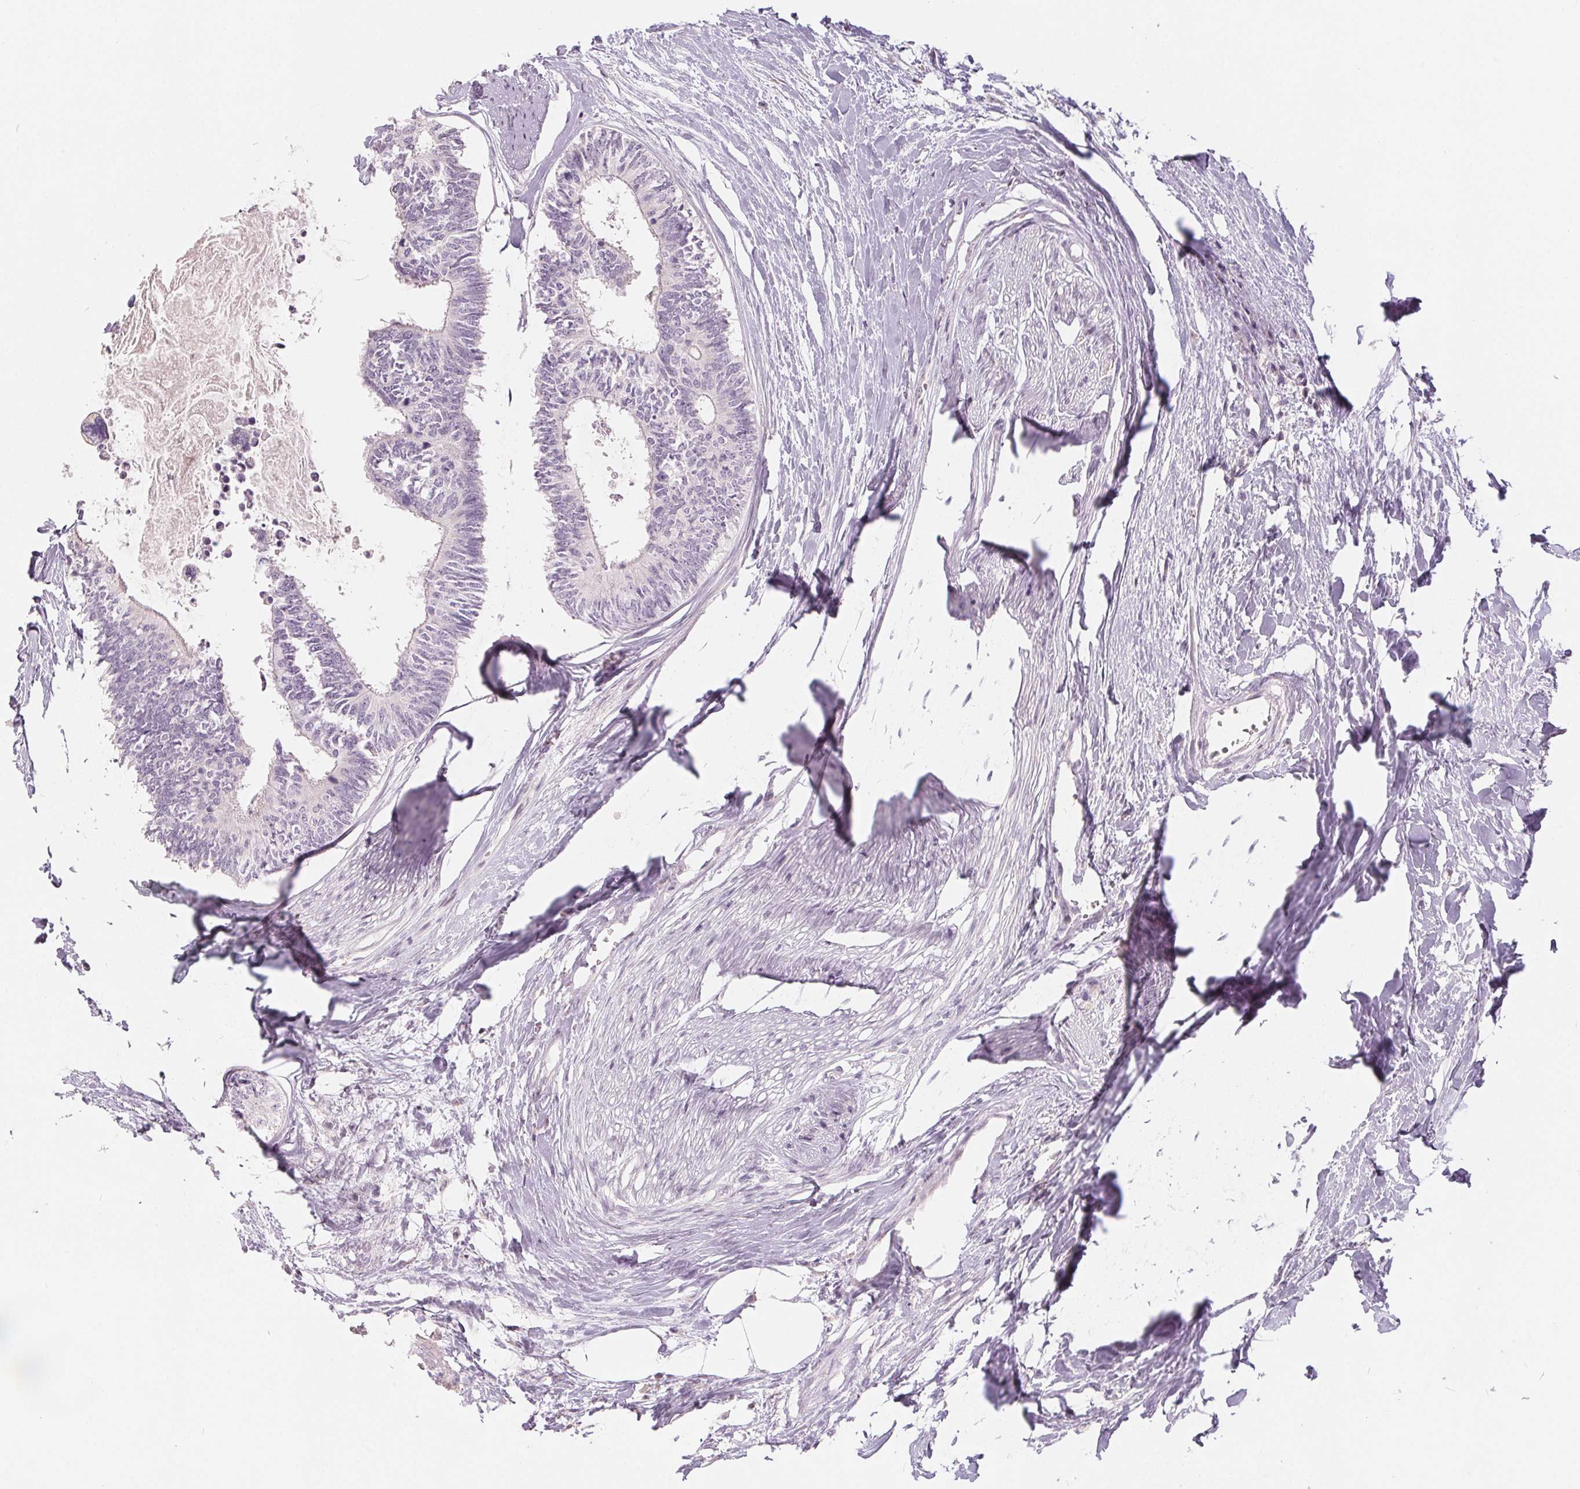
{"staining": {"intensity": "negative", "quantity": "none", "location": "none"}, "tissue": "colorectal cancer", "cell_type": "Tumor cells", "image_type": "cancer", "snomed": [{"axis": "morphology", "description": "Adenocarcinoma, NOS"}, {"axis": "topography", "description": "Colon"}, {"axis": "topography", "description": "Rectum"}], "caption": "High power microscopy histopathology image of an IHC photomicrograph of adenocarcinoma (colorectal), revealing no significant expression in tumor cells.", "gene": "ZBBX", "patient": {"sex": "male", "age": 57}}